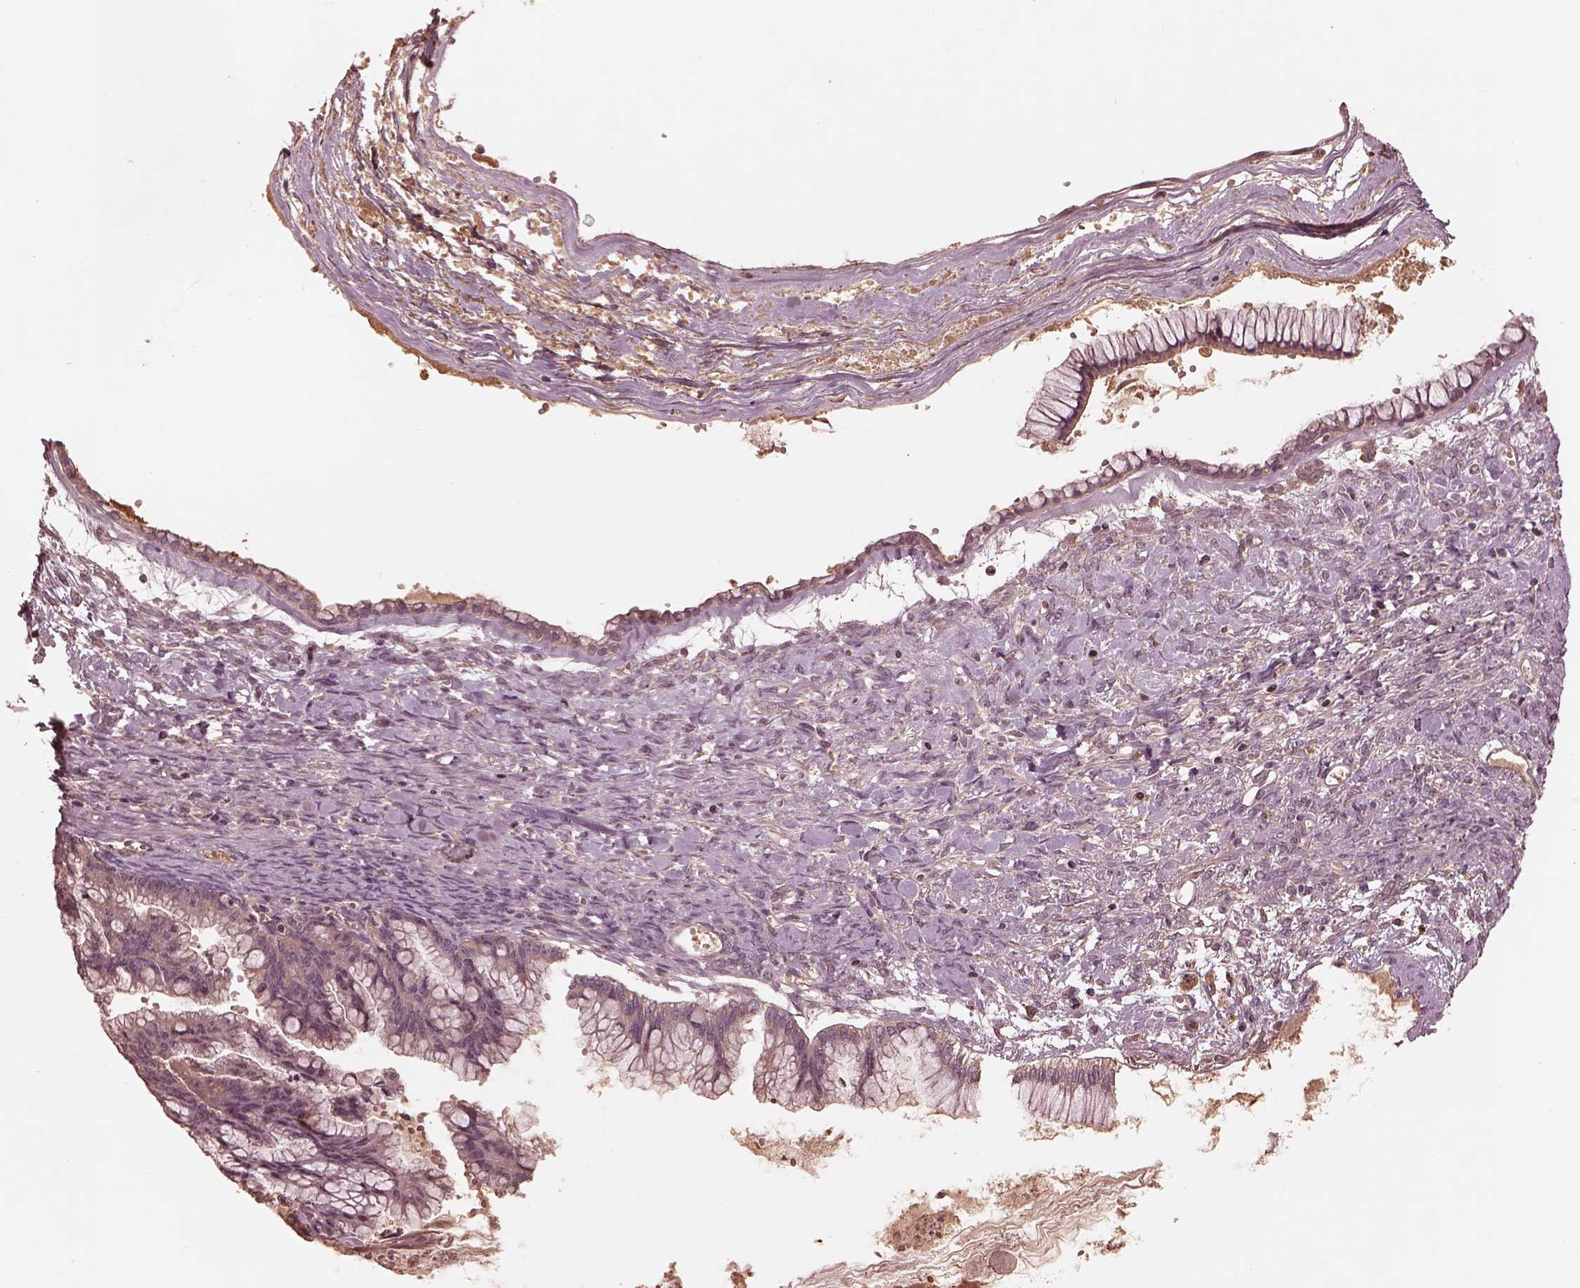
{"staining": {"intensity": "weak", "quantity": ">75%", "location": "cytoplasmic/membranous"}, "tissue": "ovarian cancer", "cell_type": "Tumor cells", "image_type": "cancer", "snomed": [{"axis": "morphology", "description": "Cystadenocarcinoma, mucinous, NOS"}, {"axis": "topography", "description": "Ovary"}], "caption": "A low amount of weak cytoplasmic/membranous positivity is identified in approximately >75% of tumor cells in ovarian cancer (mucinous cystadenocarcinoma) tissue.", "gene": "TF", "patient": {"sex": "female", "age": 67}}